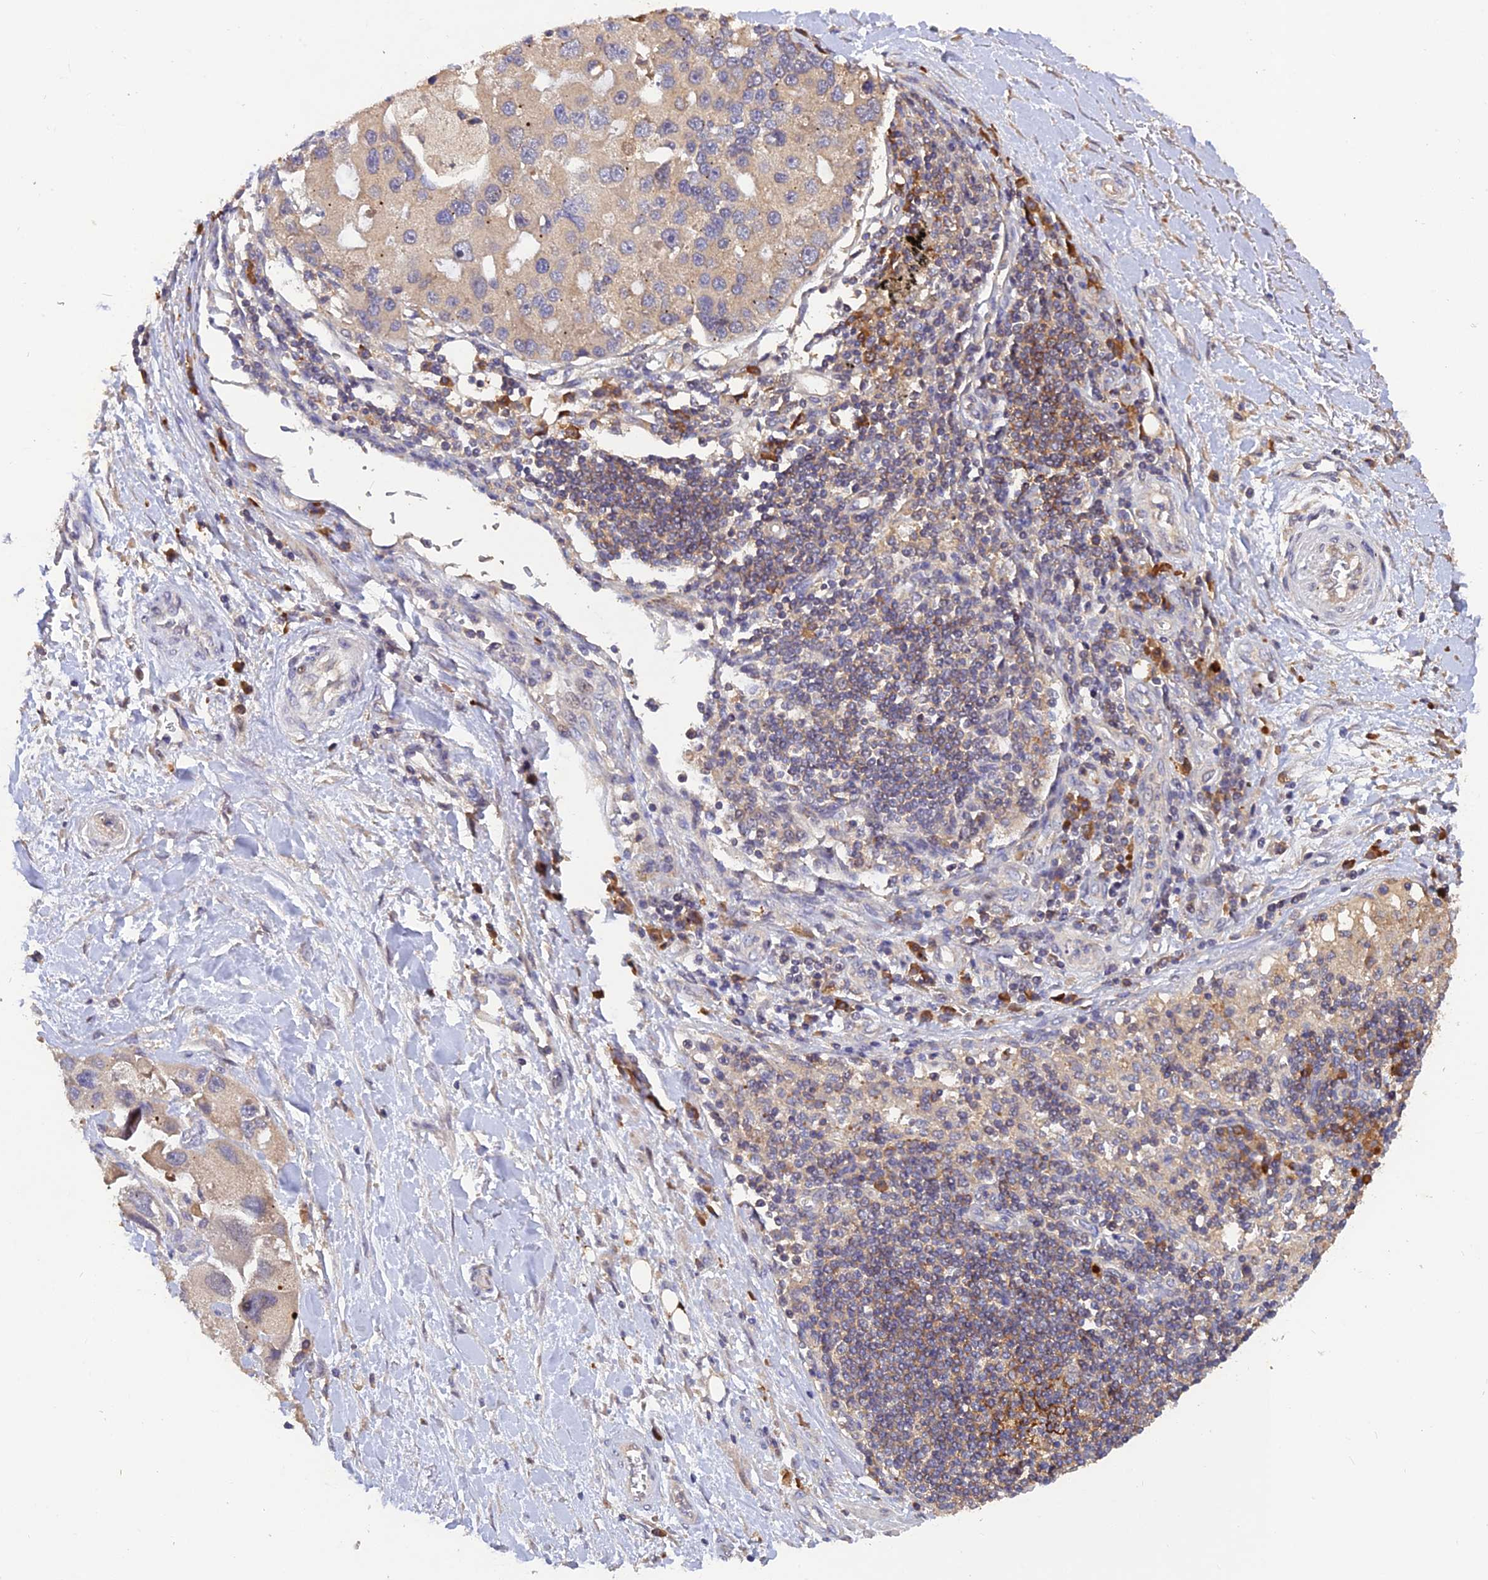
{"staining": {"intensity": "negative", "quantity": "none", "location": "none"}, "tissue": "lung cancer", "cell_type": "Tumor cells", "image_type": "cancer", "snomed": [{"axis": "morphology", "description": "Adenocarcinoma, NOS"}, {"axis": "topography", "description": "Lung"}], "caption": "Immunohistochemistry (IHC) micrograph of human adenocarcinoma (lung) stained for a protein (brown), which shows no expression in tumor cells.", "gene": "DENND5B", "patient": {"sex": "female", "age": 54}}